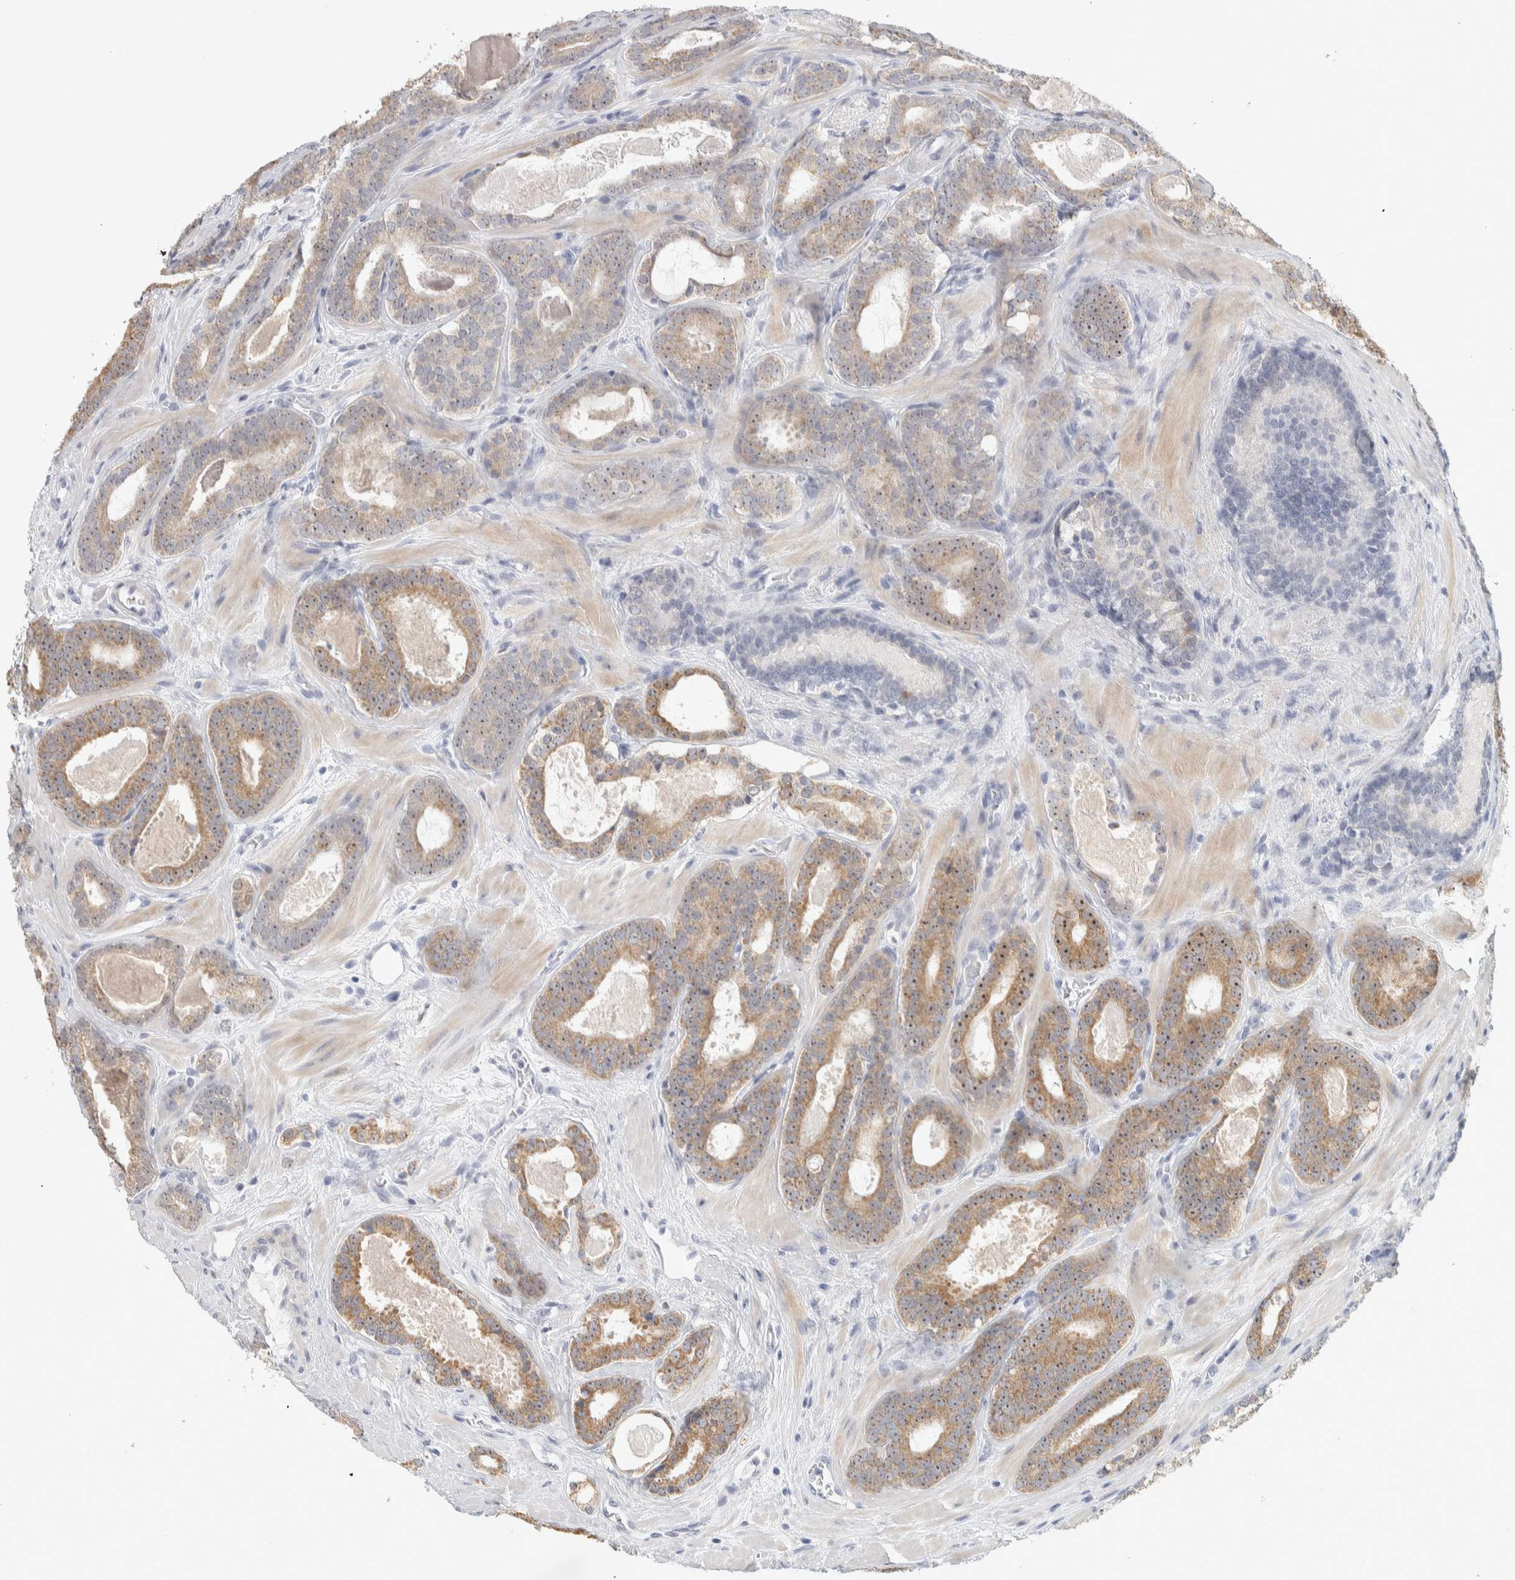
{"staining": {"intensity": "moderate", "quantity": ">75%", "location": "cytoplasmic/membranous,nuclear"}, "tissue": "prostate cancer", "cell_type": "Tumor cells", "image_type": "cancer", "snomed": [{"axis": "morphology", "description": "Adenocarcinoma, High grade"}, {"axis": "topography", "description": "Prostate"}], "caption": "Prostate cancer stained for a protein (brown) displays moderate cytoplasmic/membranous and nuclear positive expression in approximately >75% of tumor cells.", "gene": "DCXR", "patient": {"sex": "male", "age": 60}}